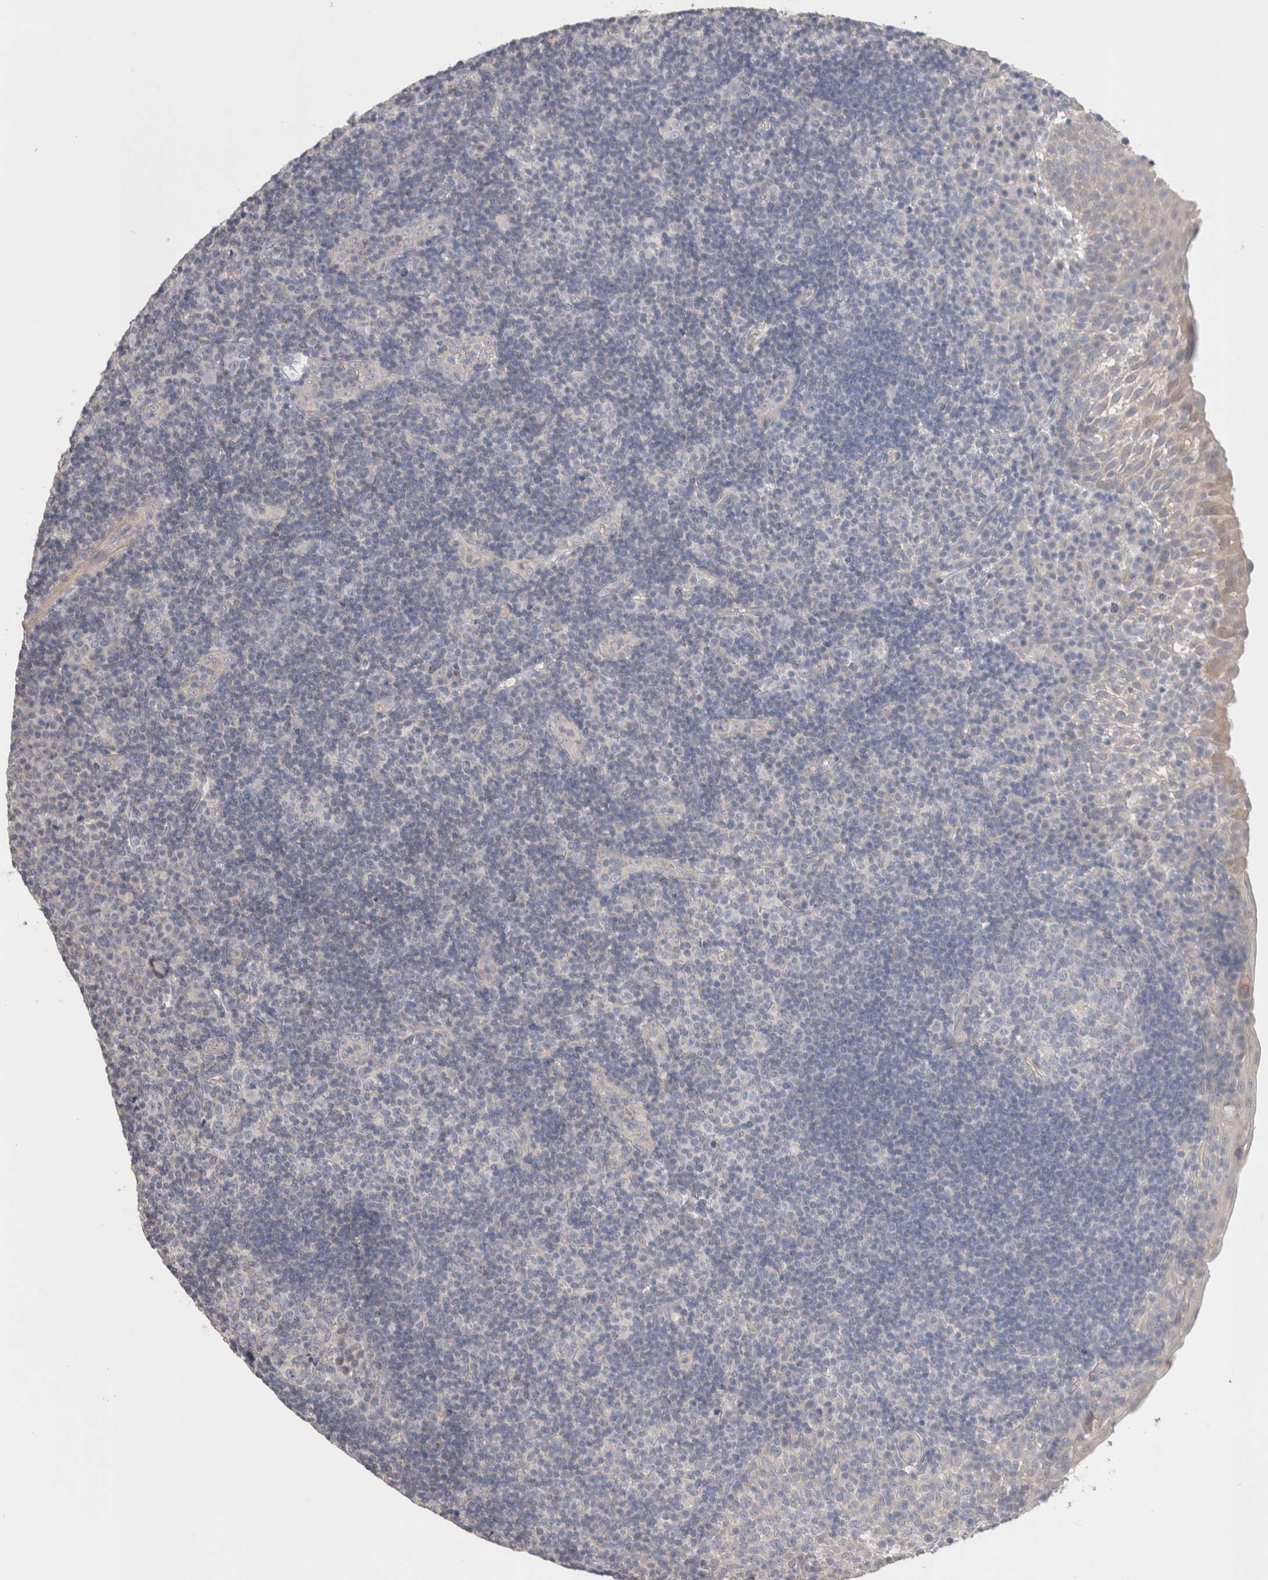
{"staining": {"intensity": "negative", "quantity": "none", "location": "none"}, "tissue": "tonsil", "cell_type": "Germinal center cells", "image_type": "normal", "snomed": [{"axis": "morphology", "description": "Normal tissue, NOS"}, {"axis": "topography", "description": "Tonsil"}], "caption": "DAB immunohistochemical staining of benign human tonsil displays no significant positivity in germinal center cells.", "gene": "DMD", "patient": {"sex": "female", "age": 40}}